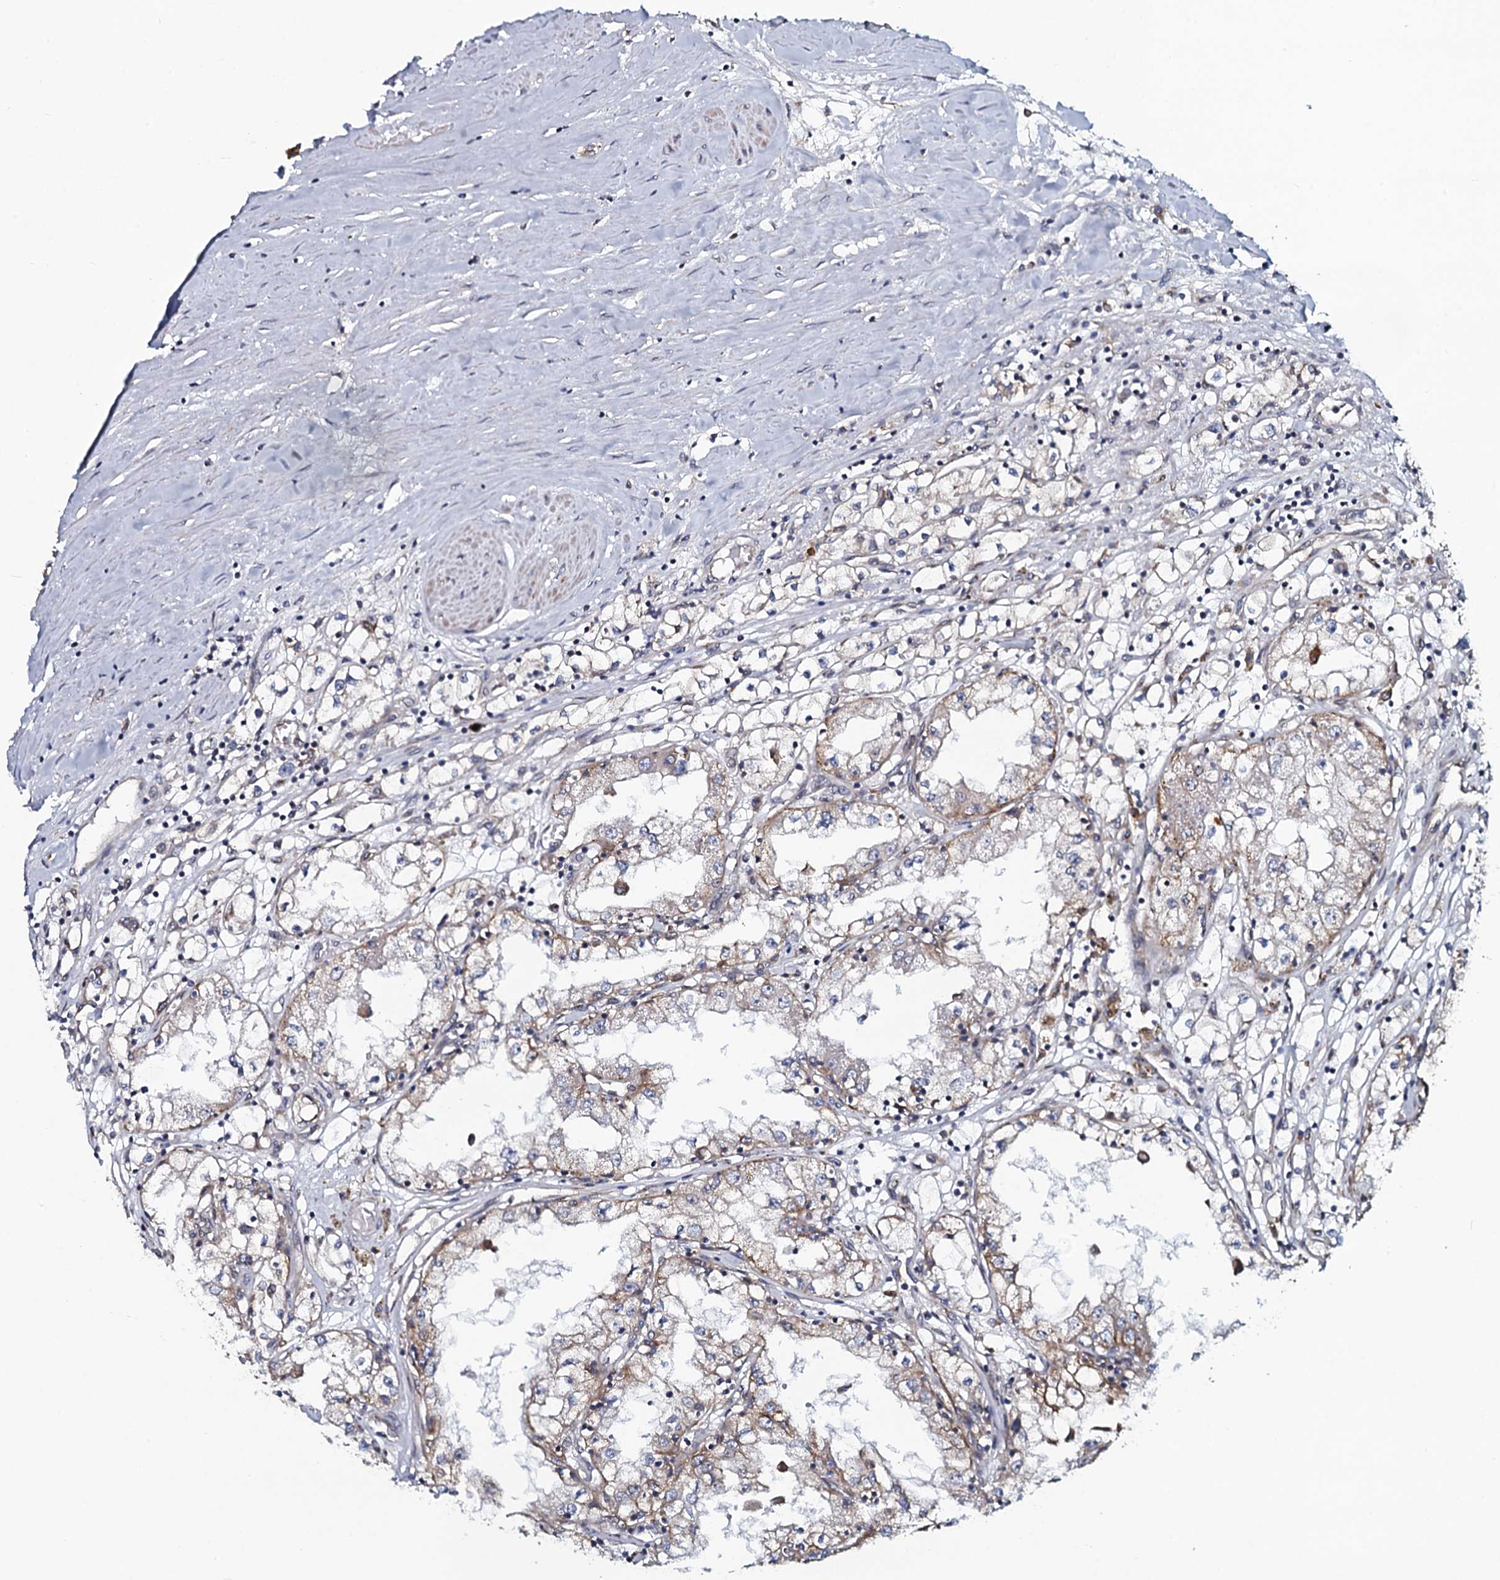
{"staining": {"intensity": "negative", "quantity": "none", "location": "none"}, "tissue": "renal cancer", "cell_type": "Tumor cells", "image_type": "cancer", "snomed": [{"axis": "morphology", "description": "Adenocarcinoma, NOS"}, {"axis": "topography", "description": "Kidney"}], "caption": "IHC photomicrograph of adenocarcinoma (renal) stained for a protein (brown), which exhibits no expression in tumor cells.", "gene": "TMEM151A", "patient": {"sex": "male", "age": 56}}